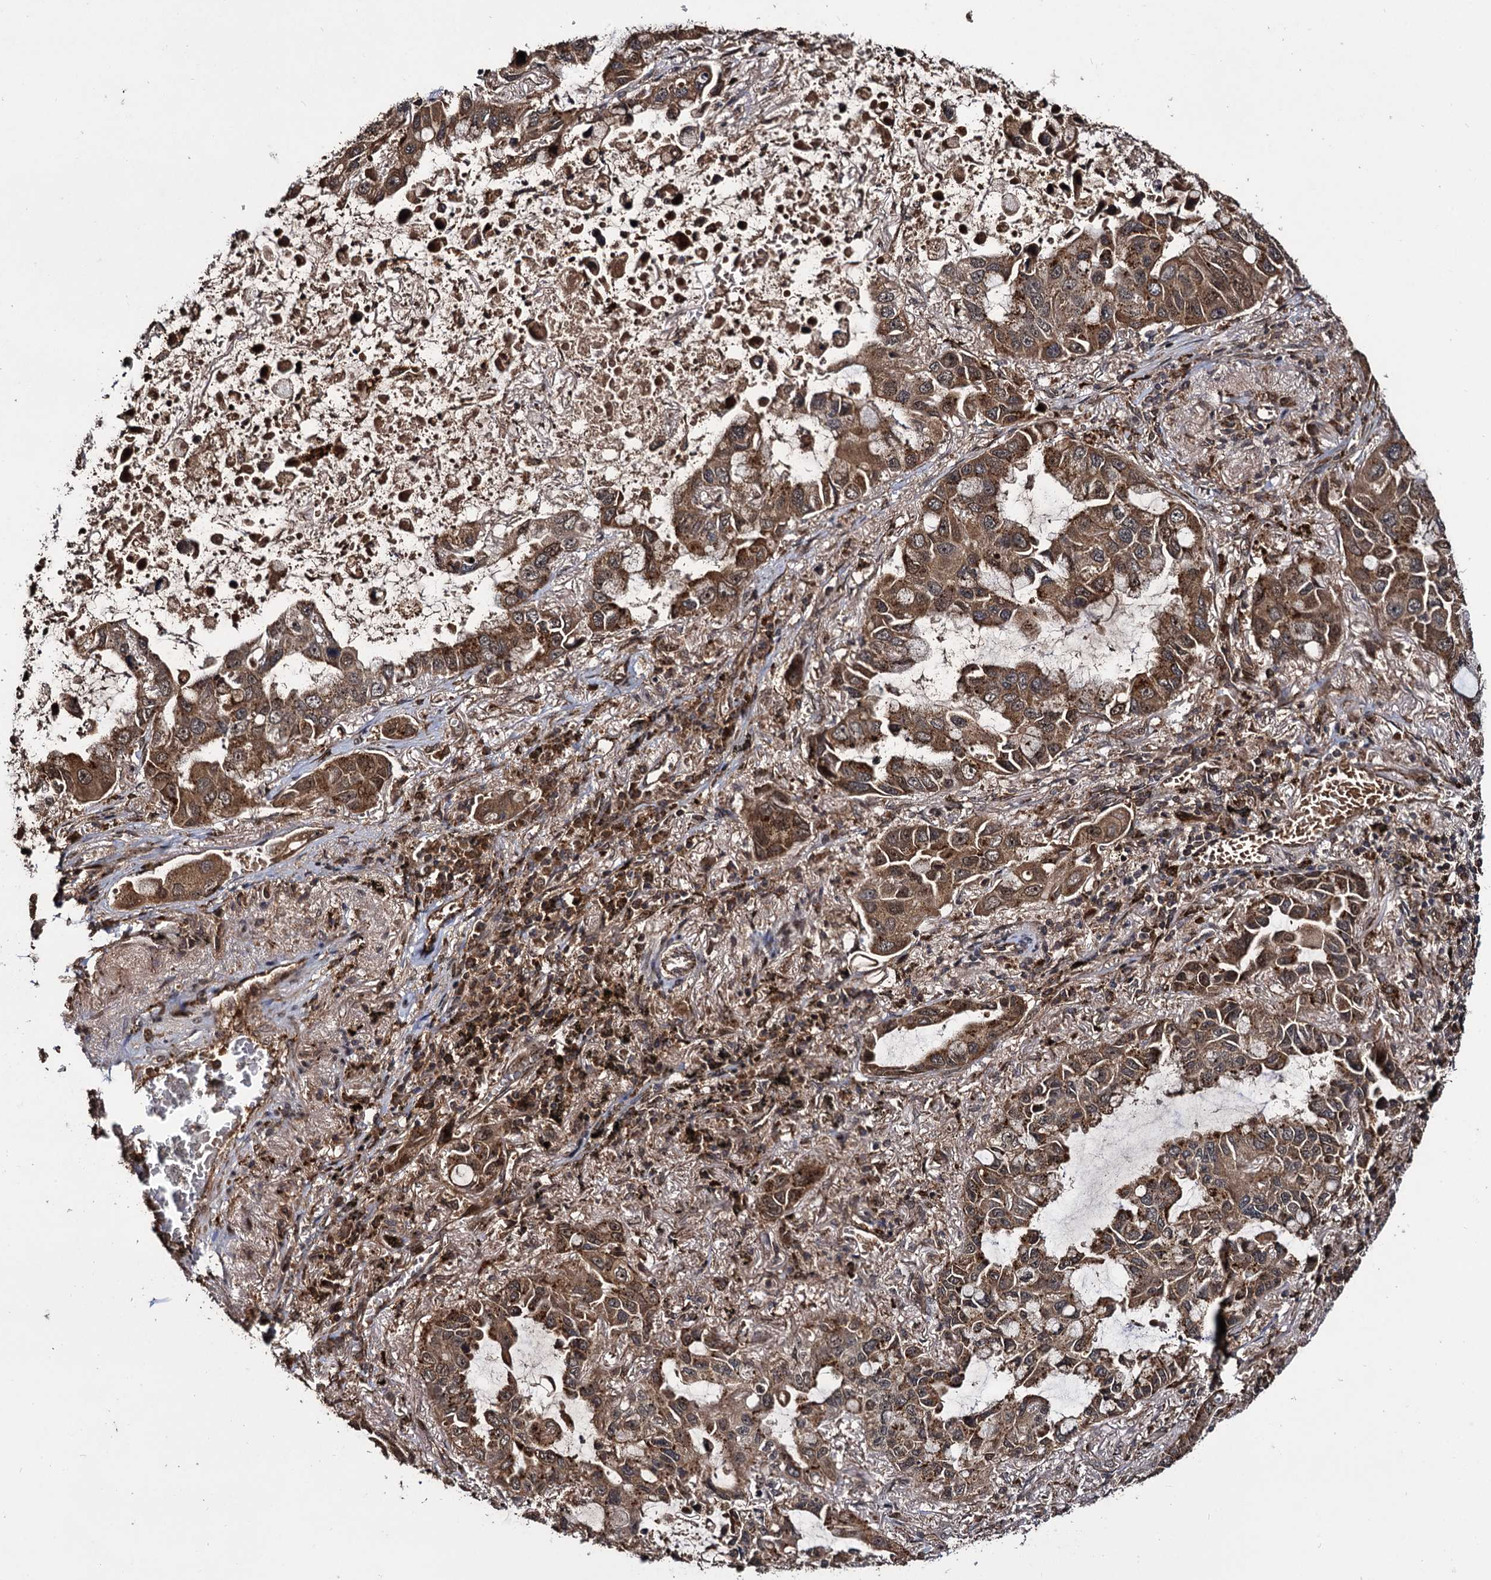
{"staining": {"intensity": "moderate", "quantity": ">75%", "location": "cytoplasmic/membranous,nuclear"}, "tissue": "lung cancer", "cell_type": "Tumor cells", "image_type": "cancer", "snomed": [{"axis": "morphology", "description": "Adenocarcinoma, NOS"}, {"axis": "topography", "description": "Lung"}], "caption": "There is medium levels of moderate cytoplasmic/membranous and nuclear positivity in tumor cells of lung cancer (adenocarcinoma), as demonstrated by immunohistochemical staining (brown color).", "gene": "CEP192", "patient": {"sex": "male", "age": 64}}